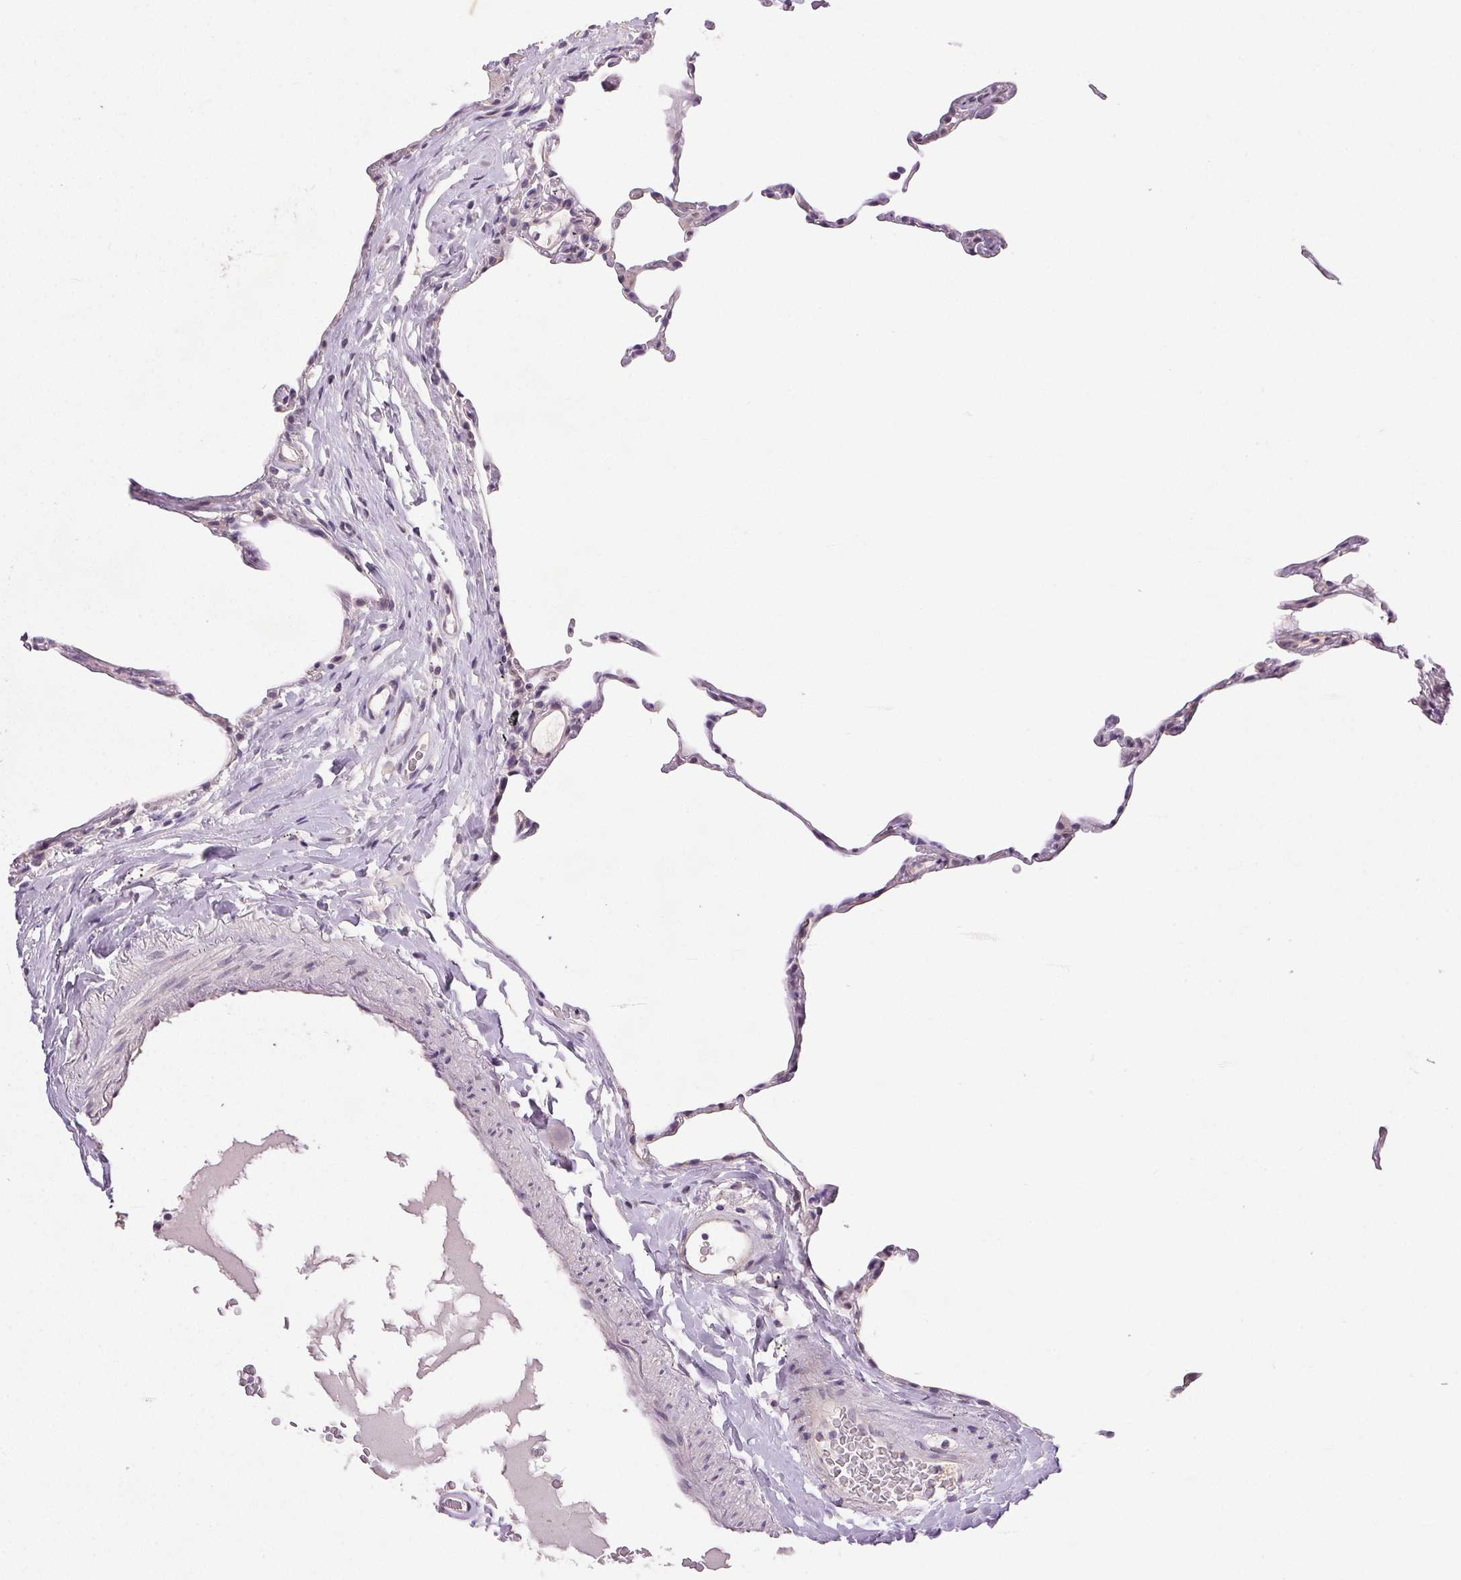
{"staining": {"intensity": "negative", "quantity": "none", "location": "none"}, "tissue": "lung", "cell_type": "Alveolar cells", "image_type": "normal", "snomed": [{"axis": "morphology", "description": "Normal tissue, NOS"}, {"axis": "topography", "description": "Lung"}], "caption": "IHC histopathology image of unremarkable lung: human lung stained with DAB exhibits no significant protein staining in alveolar cells.", "gene": "PLCB1", "patient": {"sex": "female", "age": 57}}